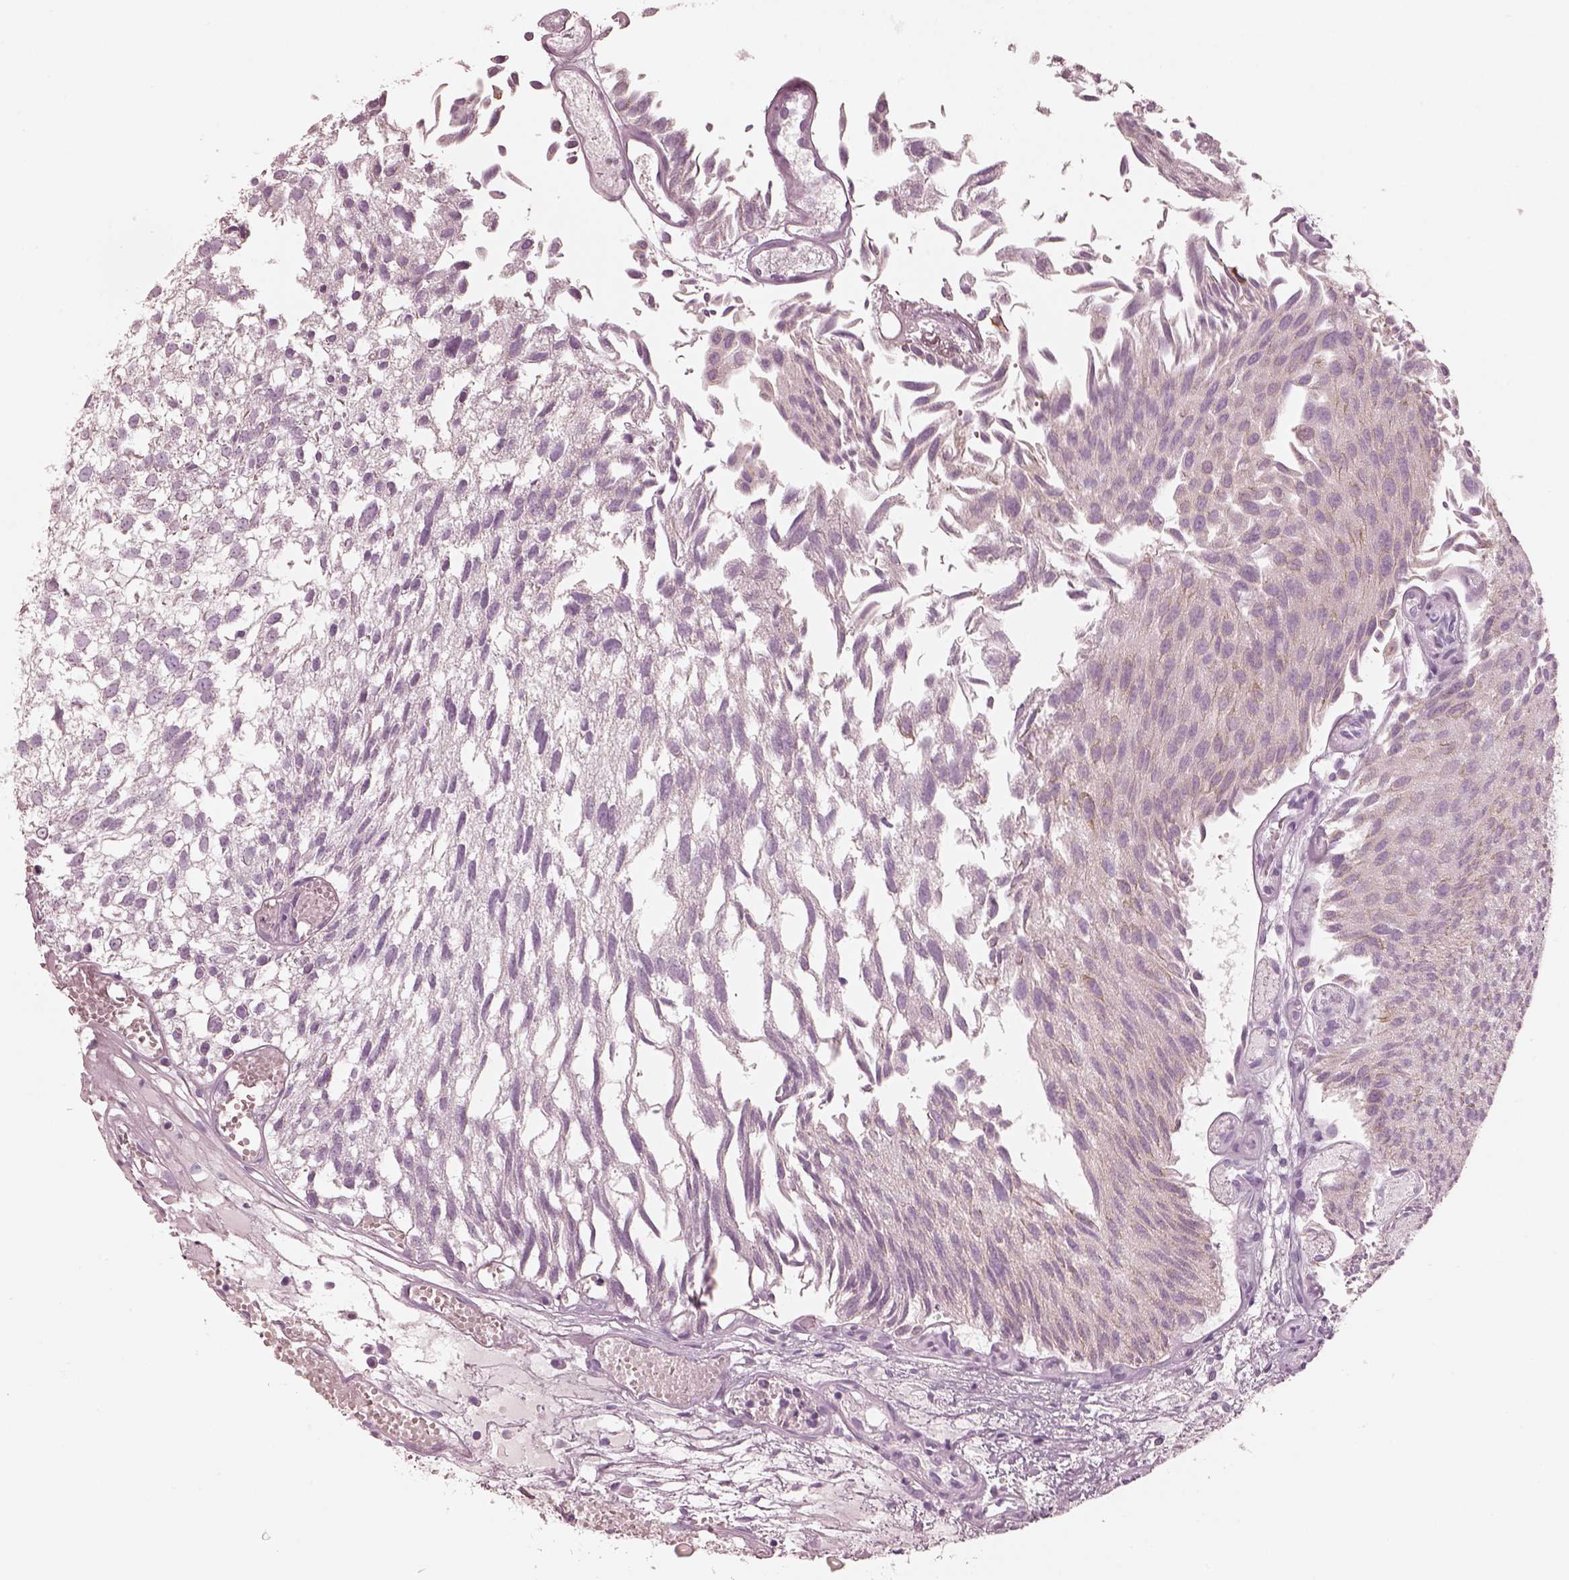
{"staining": {"intensity": "negative", "quantity": "none", "location": "none"}, "tissue": "urothelial cancer", "cell_type": "Tumor cells", "image_type": "cancer", "snomed": [{"axis": "morphology", "description": "Urothelial carcinoma, Low grade"}, {"axis": "topography", "description": "Urinary bladder"}], "caption": "IHC of human urothelial cancer reveals no expression in tumor cells.", "gene": "PON3", "patient": {"sex": "male", "age": 79}}